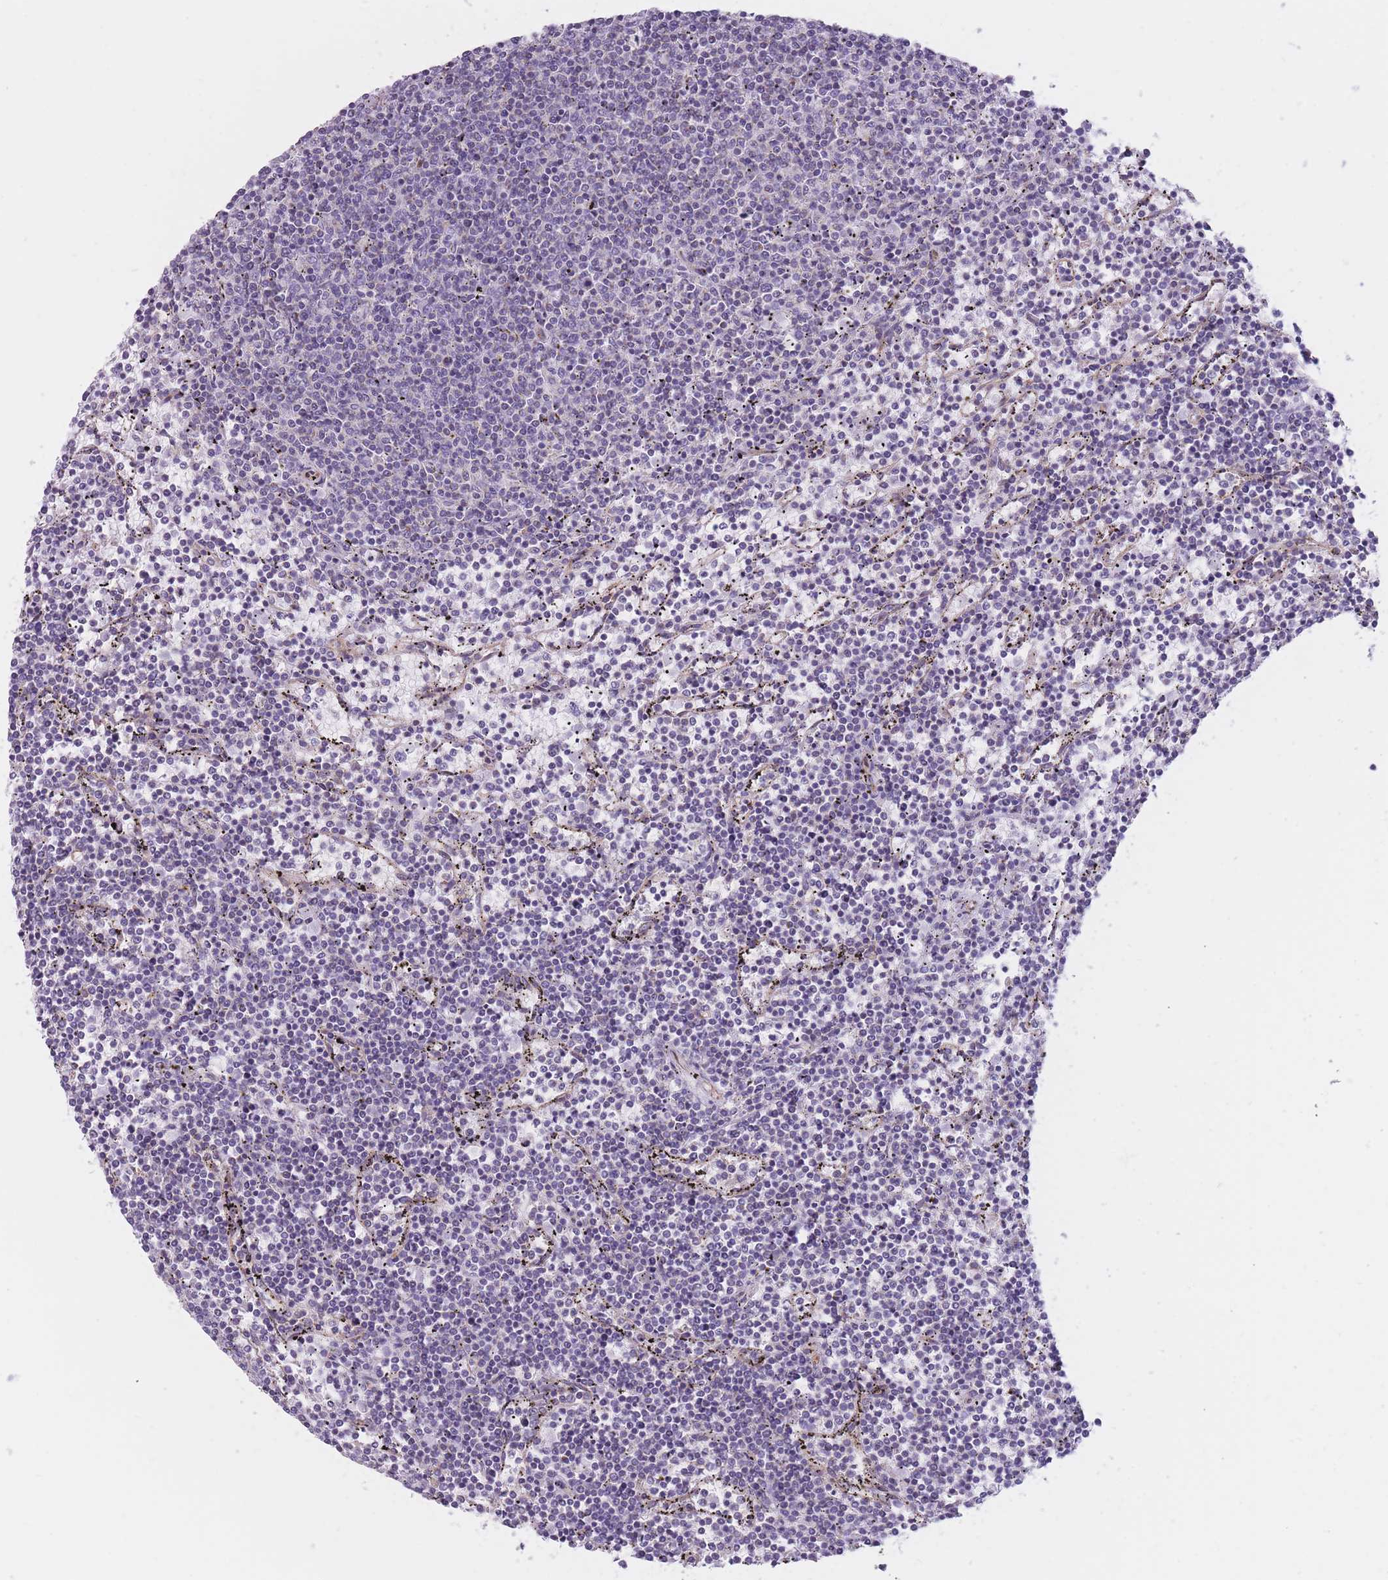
{"staining": {"intensity": "negative", "quantity": "none", "location": "none"}, "tissue": "lymphoma", "cell_type": "Tumor cells", "image_type": "cancer", "snomed": [{"axis": "morphology", "description": "Malignant lymphoma, non-Hodgkin's type, Low grade"}, {"axis": "topography", "description": "Spleen"}], "caption": "Immunohistochemistry (IHC) image of neoplastic tissue: human lymphoma stained with DAB (3,3'-diaminobenzidine) exhibits no significant protein positivity in tumor cells.", "gene": "SERPINB3", "patient": {"sex": "female", "age": 50}}